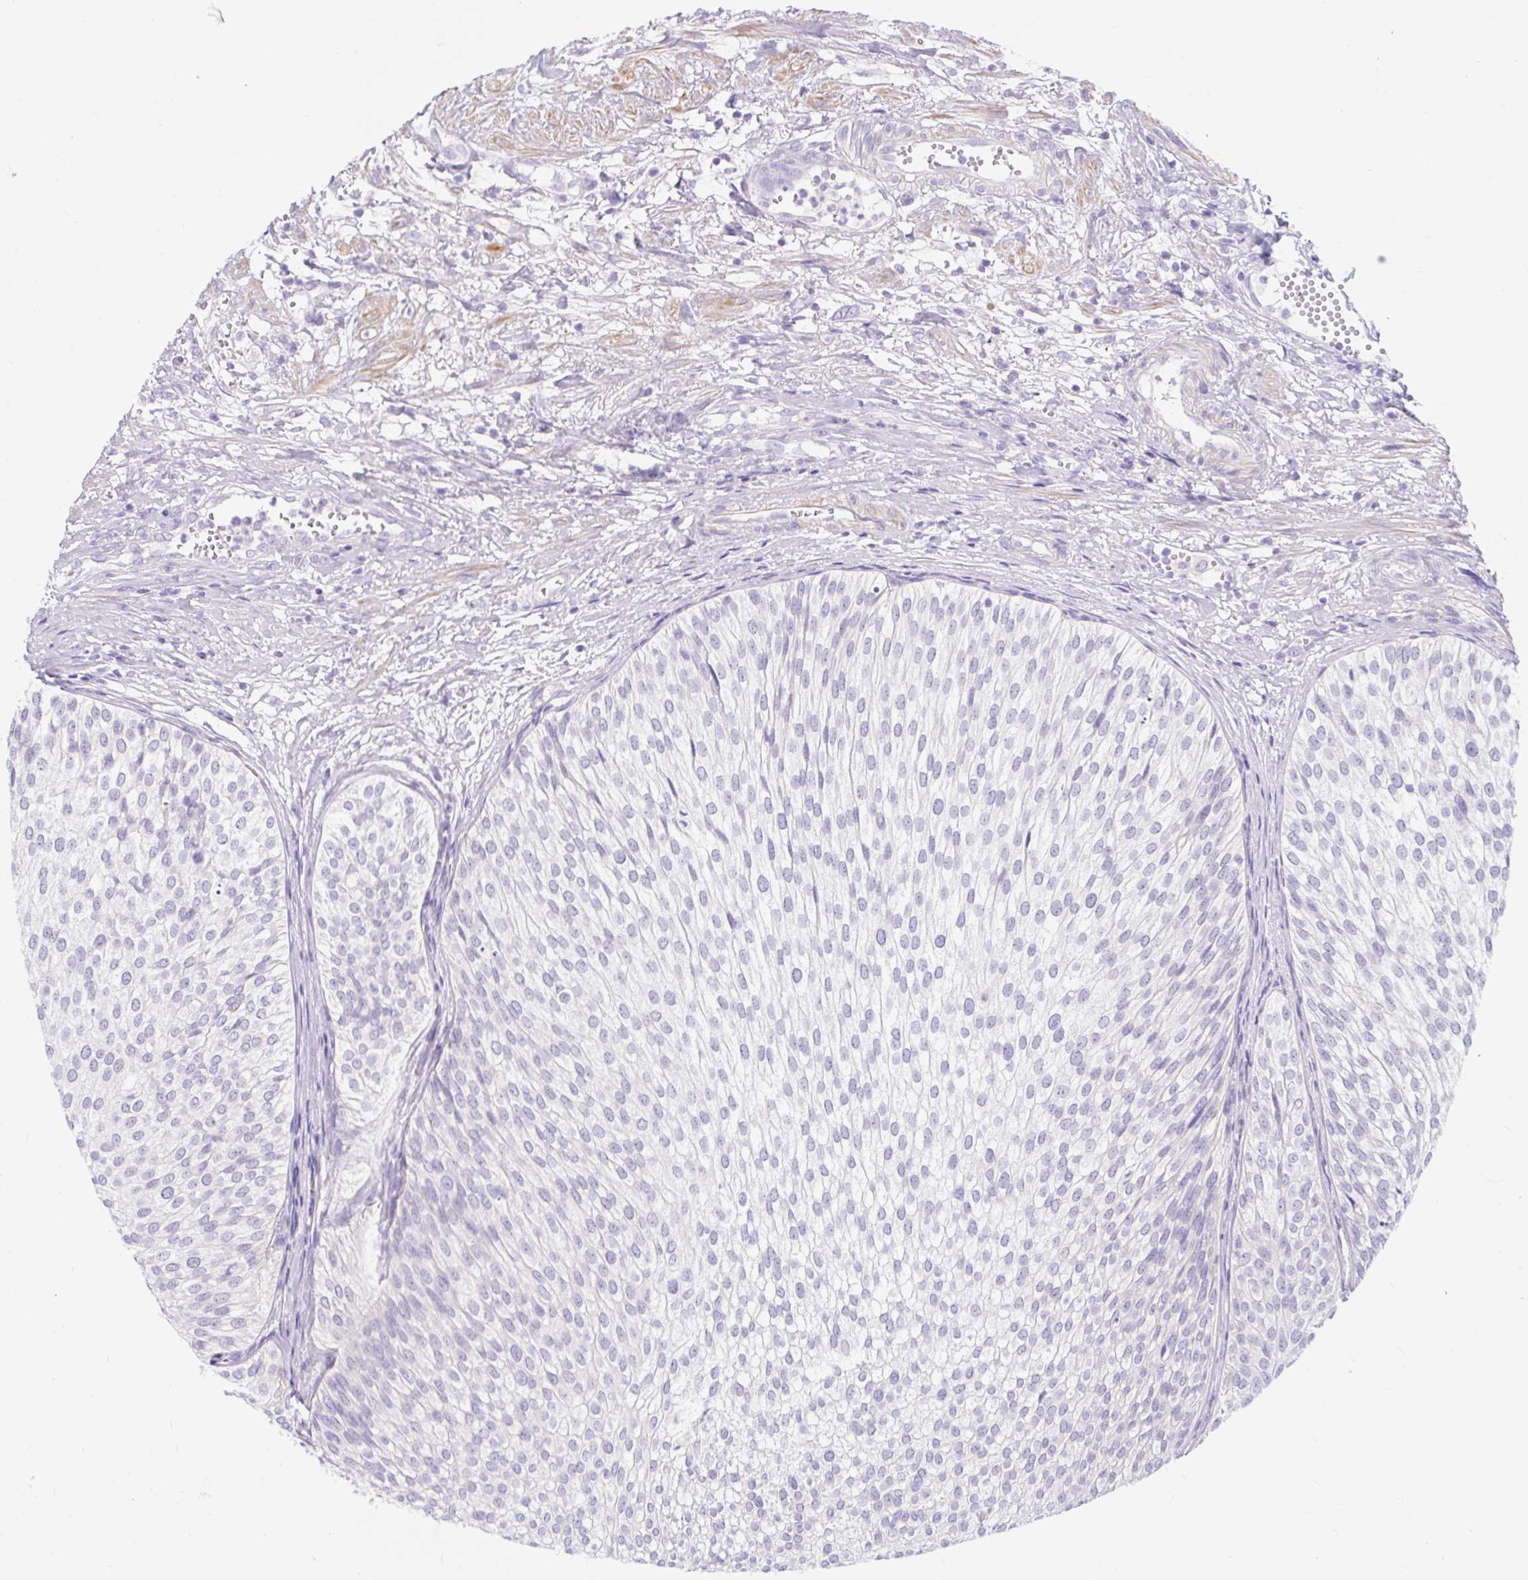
{"staining": {"intensity": "negative", "quantity": "none", "location": "none"}, "tissue": "urothelial cancer", "cell_type": "Tumor cells", "image_type": "cancer", "snomed": [{"axis": "morphology", "description": "Urothelial carcinoma, Low grade"}, {"axis": "topography", "description": "Urinary bladder"}], "caption": "Low-grade urothelial carcinoma was stained to show a protein in brown. There is no significant expression in tumor cells.", "gene": "SLC28A1", "patient": {"sex": "male", "age": 91}}